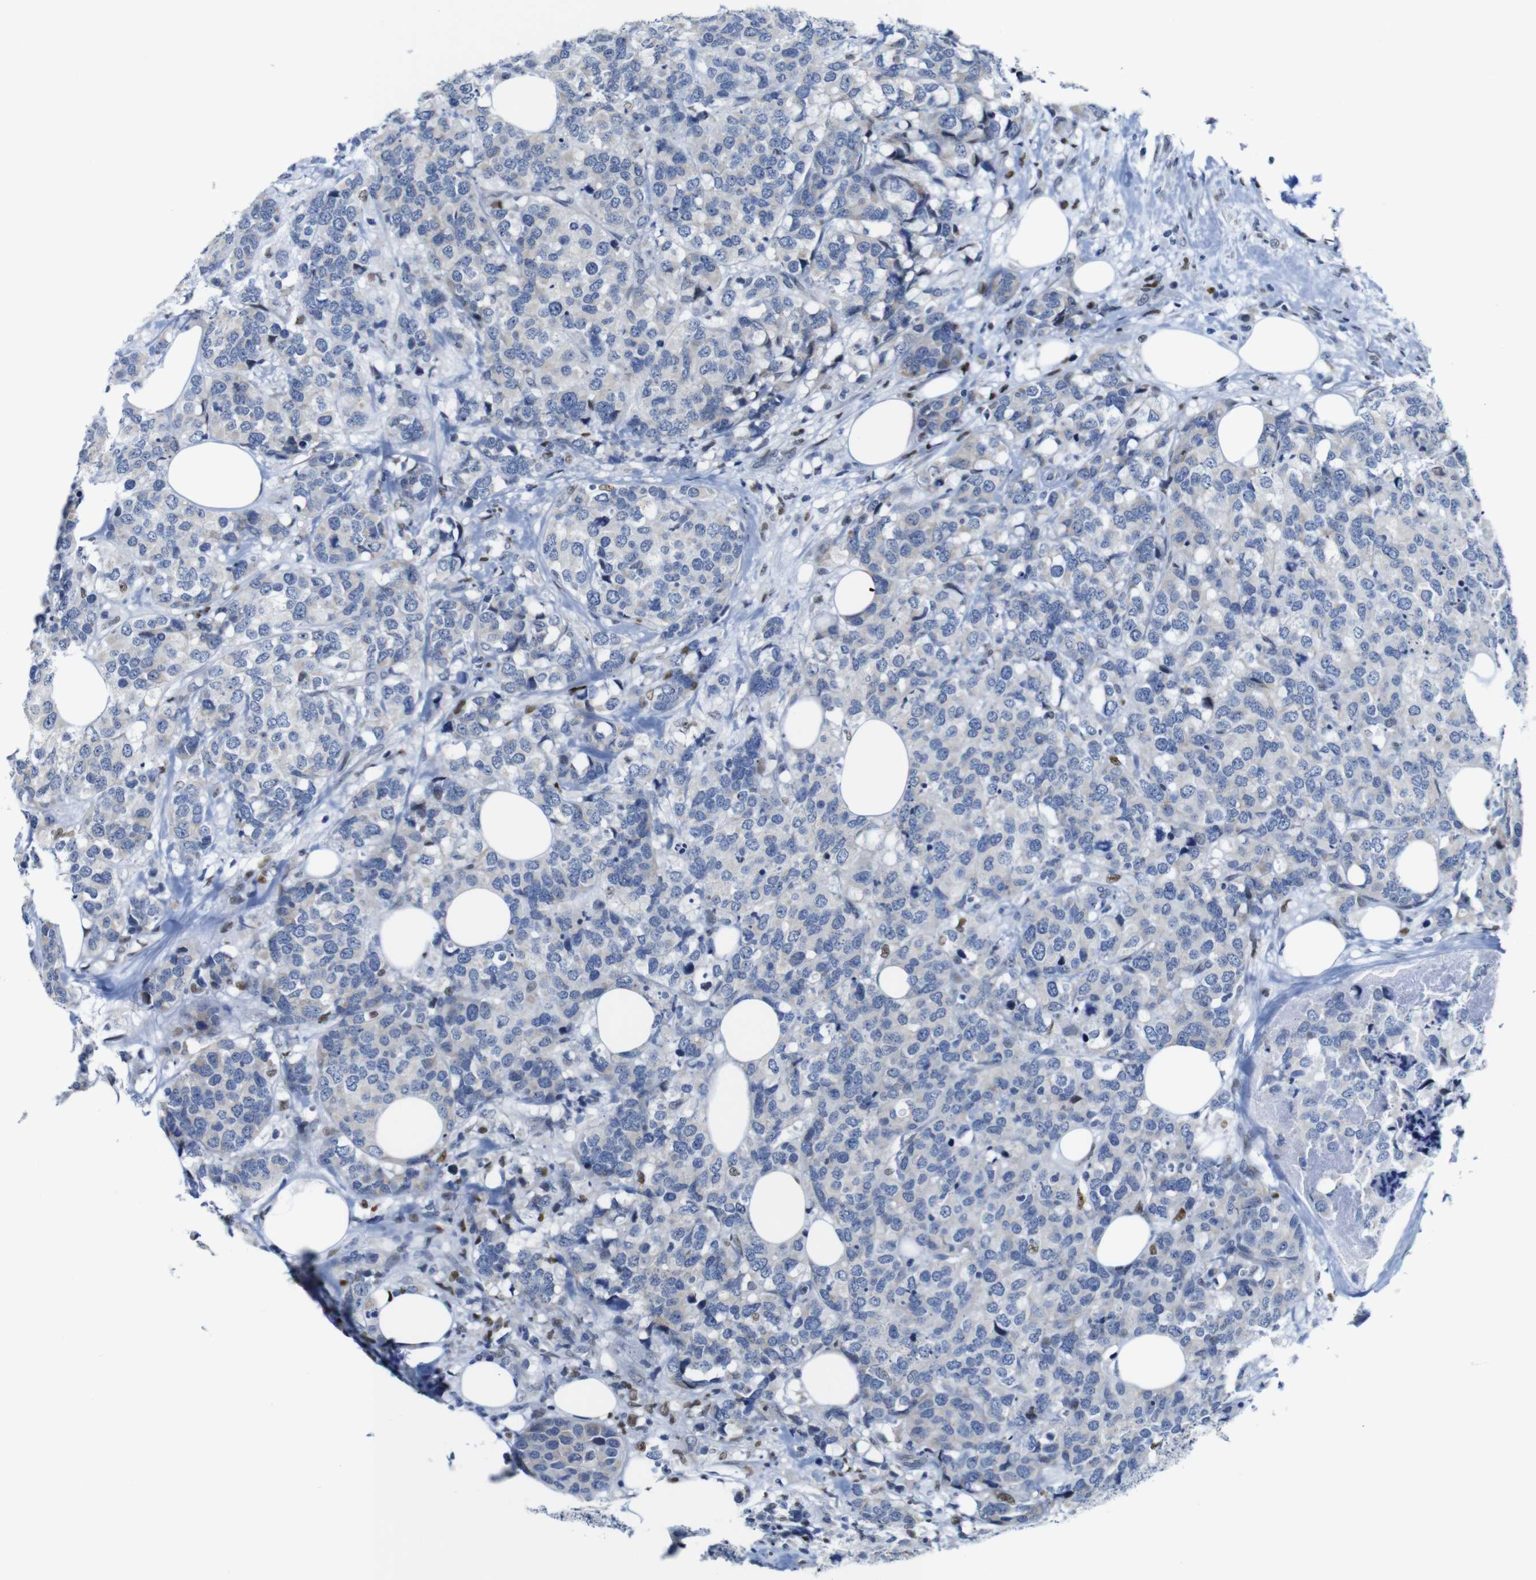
{"staining": {"intensity": "weak", "quantity": "25%-75%", "location": "cytoplasmic/membranous"}, "tissue": "breast cancer", "cell_type": "Tumor cells", "image_type": "cancer", "snomed": [{"axis": "morphology", "description": "Lobular carcinoma"}, {"axis": "topography", "description": "Breast"}], "caption": "Immunohistochemical staining of human breast cancer reveals low levels of weak cytoplasmic/membranous expression in about 25%-75% of tumor cells.", "gene": "GATA6", "patient": {"sex": "female", "age": 59}}